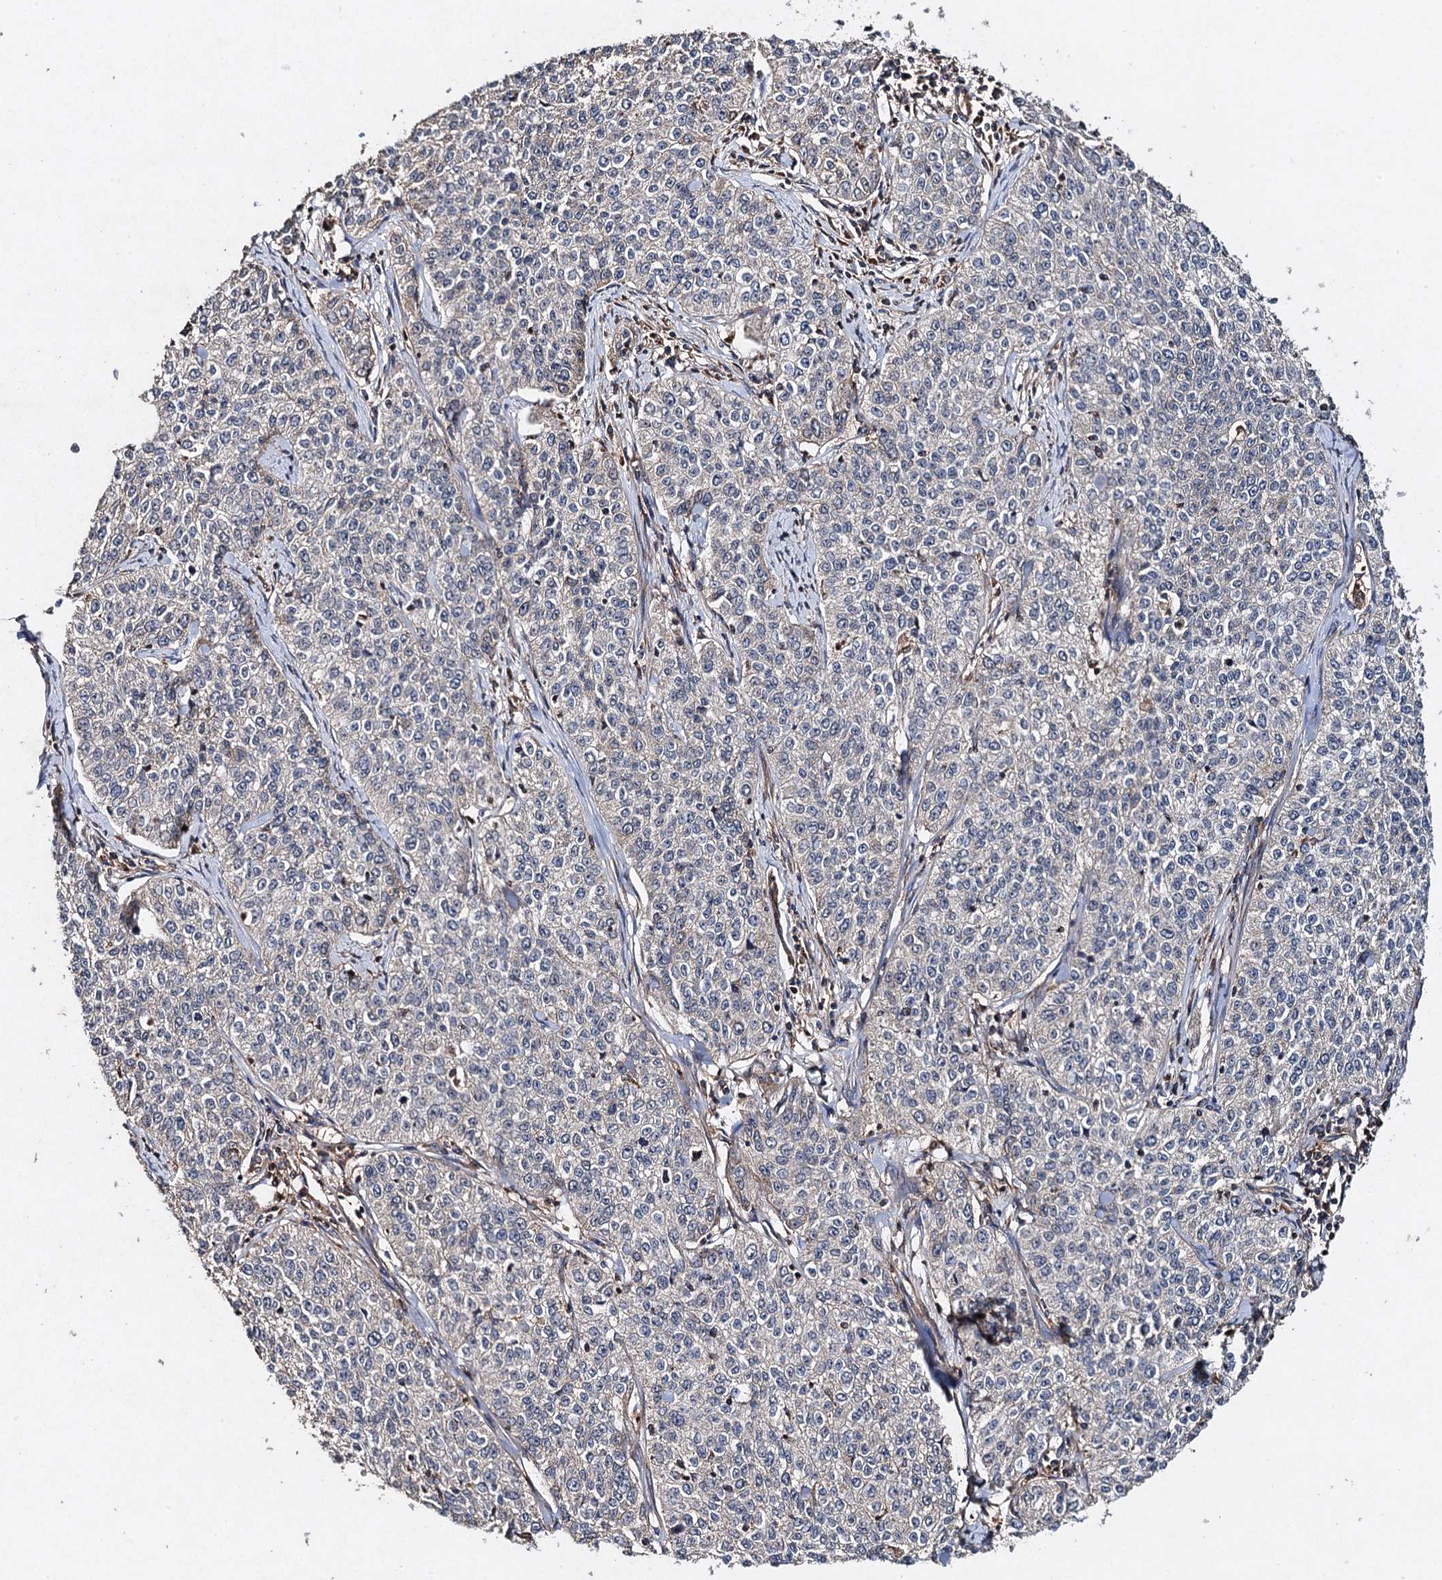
{"staining": {"intensity": "negative", "quantity": "none", "location": "none"}, "tissue": "cervical cancer", "cell_type": "Tumor cells", "image_type": "cancer", "snomed": [{"axis": "morphology", "description": "Squamous cell carcinoma, NOS"}, {"axis": "topography", "description": "Cervix"}], "caption": "Tumor cells are negative for protein expression in human cervical cancer.", "gene": "NDUFA13", "patient": {"sex": "female", "age": 35}}